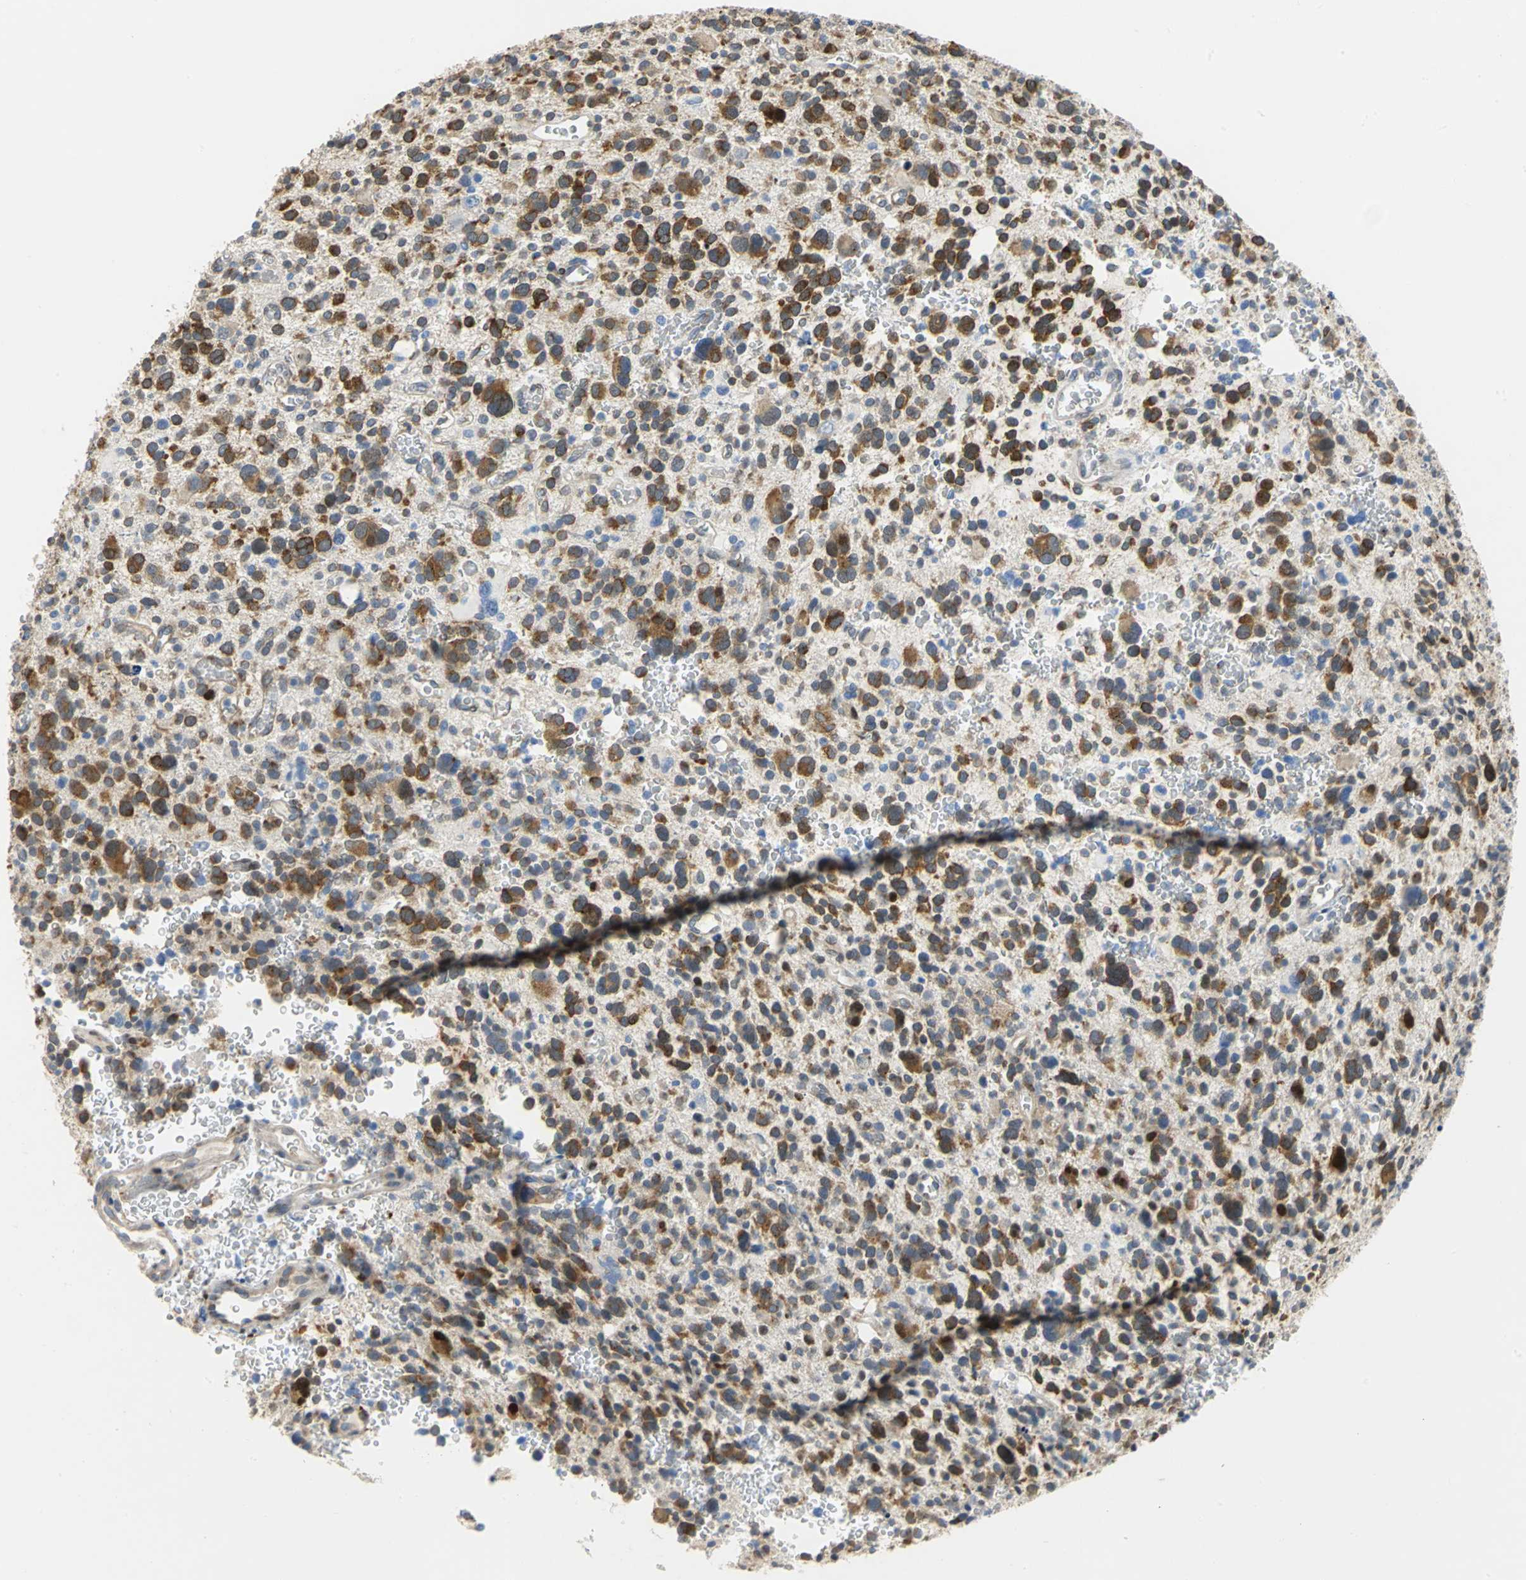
{"staining": {"intensity": "strong", "quantity": ">75%", "location": "cytoplasmic/membranous"}, "tissue": "glioma", "cell_type": "Tumor cells", "image_type": "cancer", "snomed": [{"axis": "morphology", "description": "Glioma, malignant, High grade"}, {"axis": "topography", "description": "Brain"}], "caption": "Immunohistochemistry (IHC) staining of glioma, which shows high levels of strong cytoplasmic/membranous positivity in about >75% of tumor cells indicating strong cytoplasmic/membranous protein staining. The staining was performed using DAB (brown) for protein detection and nuclei were counterstained in hematoxylin (blue).", "gene": "YBX1", "patient": {"sex": "male", "age": 48}}